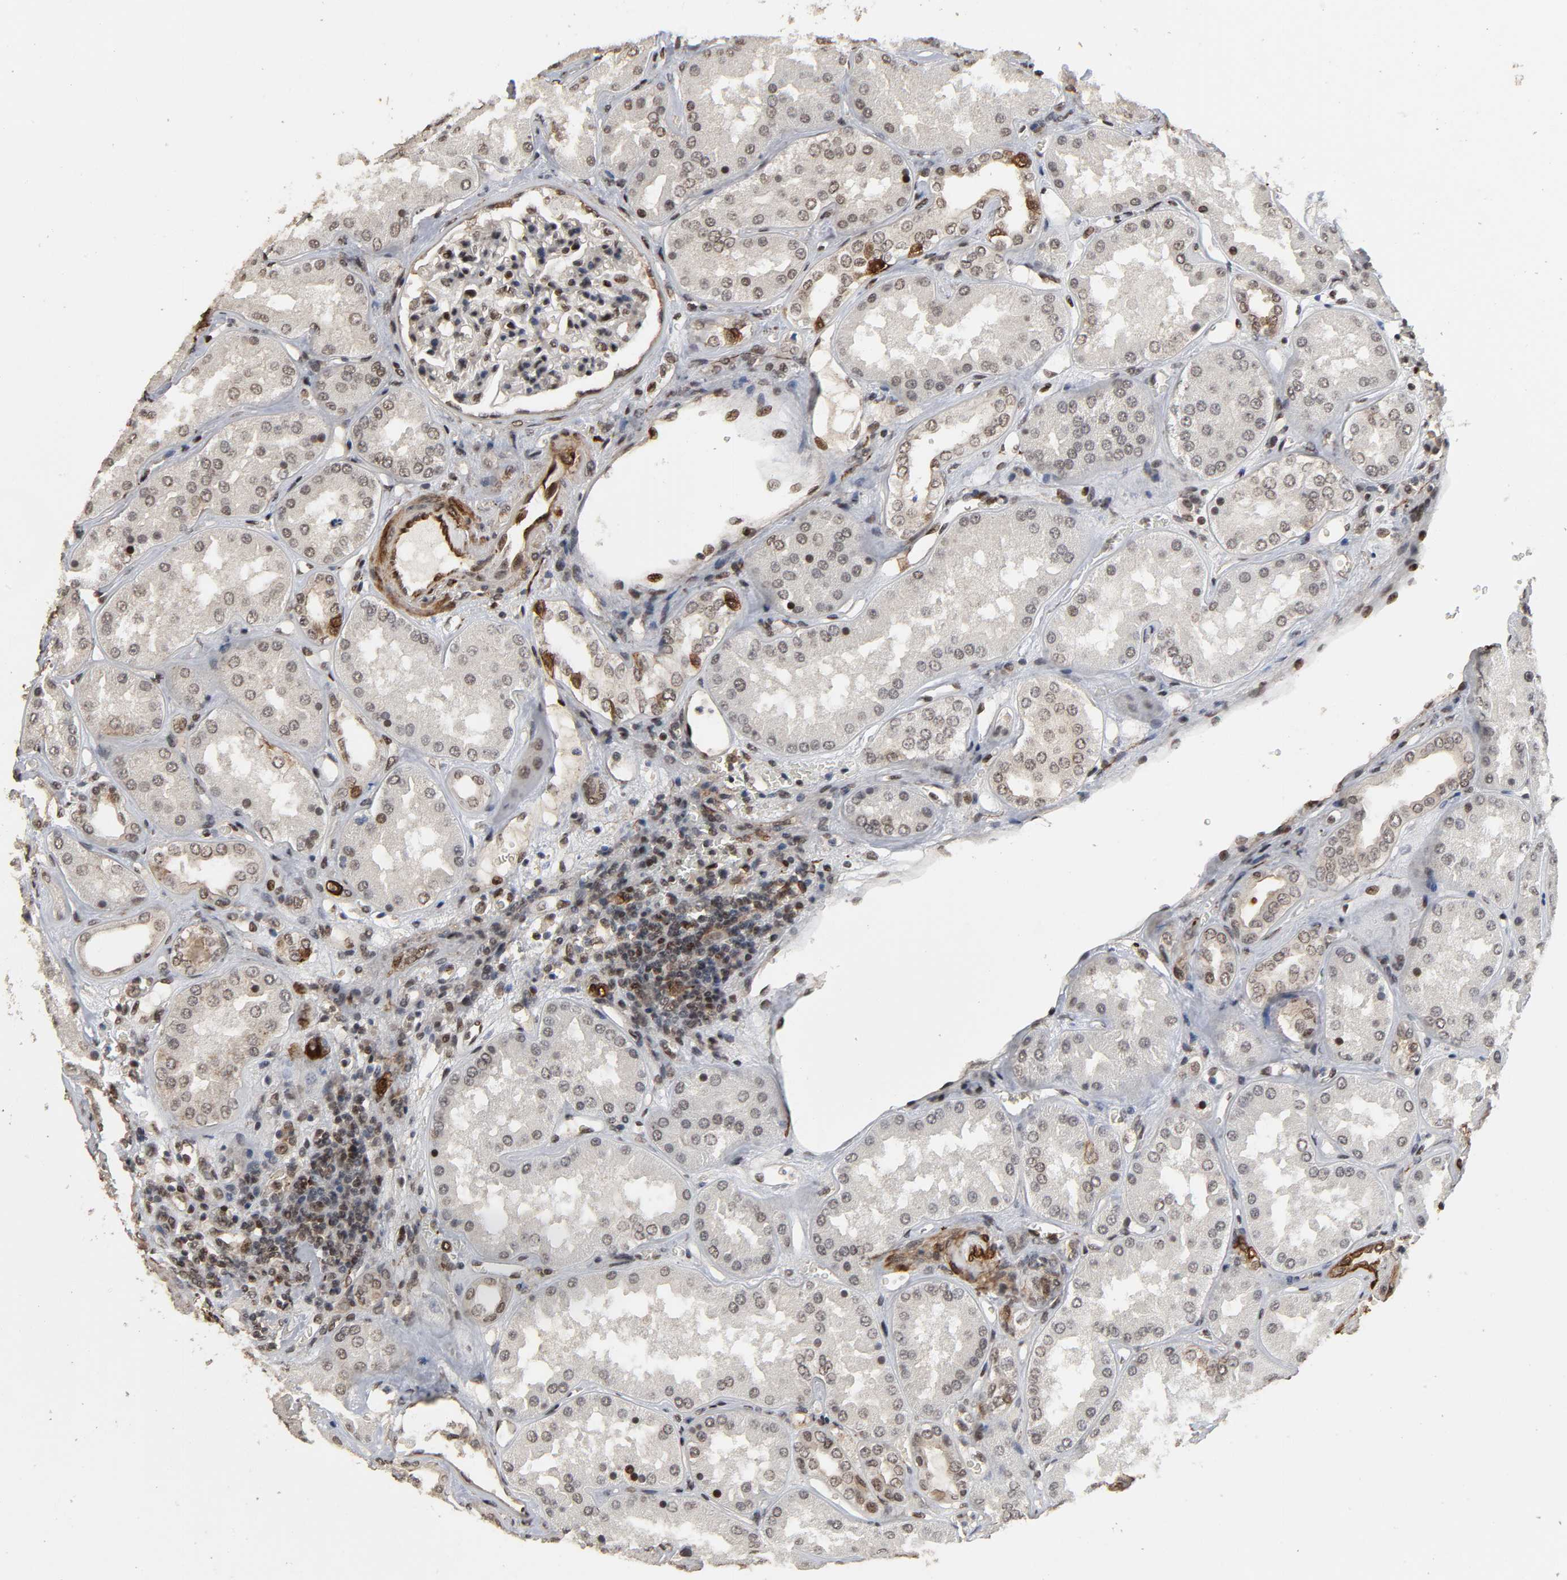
{"staining": {"intensity": "moderate", "quantity": "25%-75%", "location": "nuclear"}, "tissue": "kidney", "cell_type": "Cells in glomeruli", "image_type": "normal", "snomed": [{"axis": "morphology", "description": "Normal tissue, NOS"}, {"axis": "topography", "description": "Kidney"}], "caption": "Protein staining shows moderate nuclear expression in about 25%-75% of cells in glomeruli in unremarkable kidney.", "gene": "AHNAK2", "patient": {"sex": "female", "age": 56}}